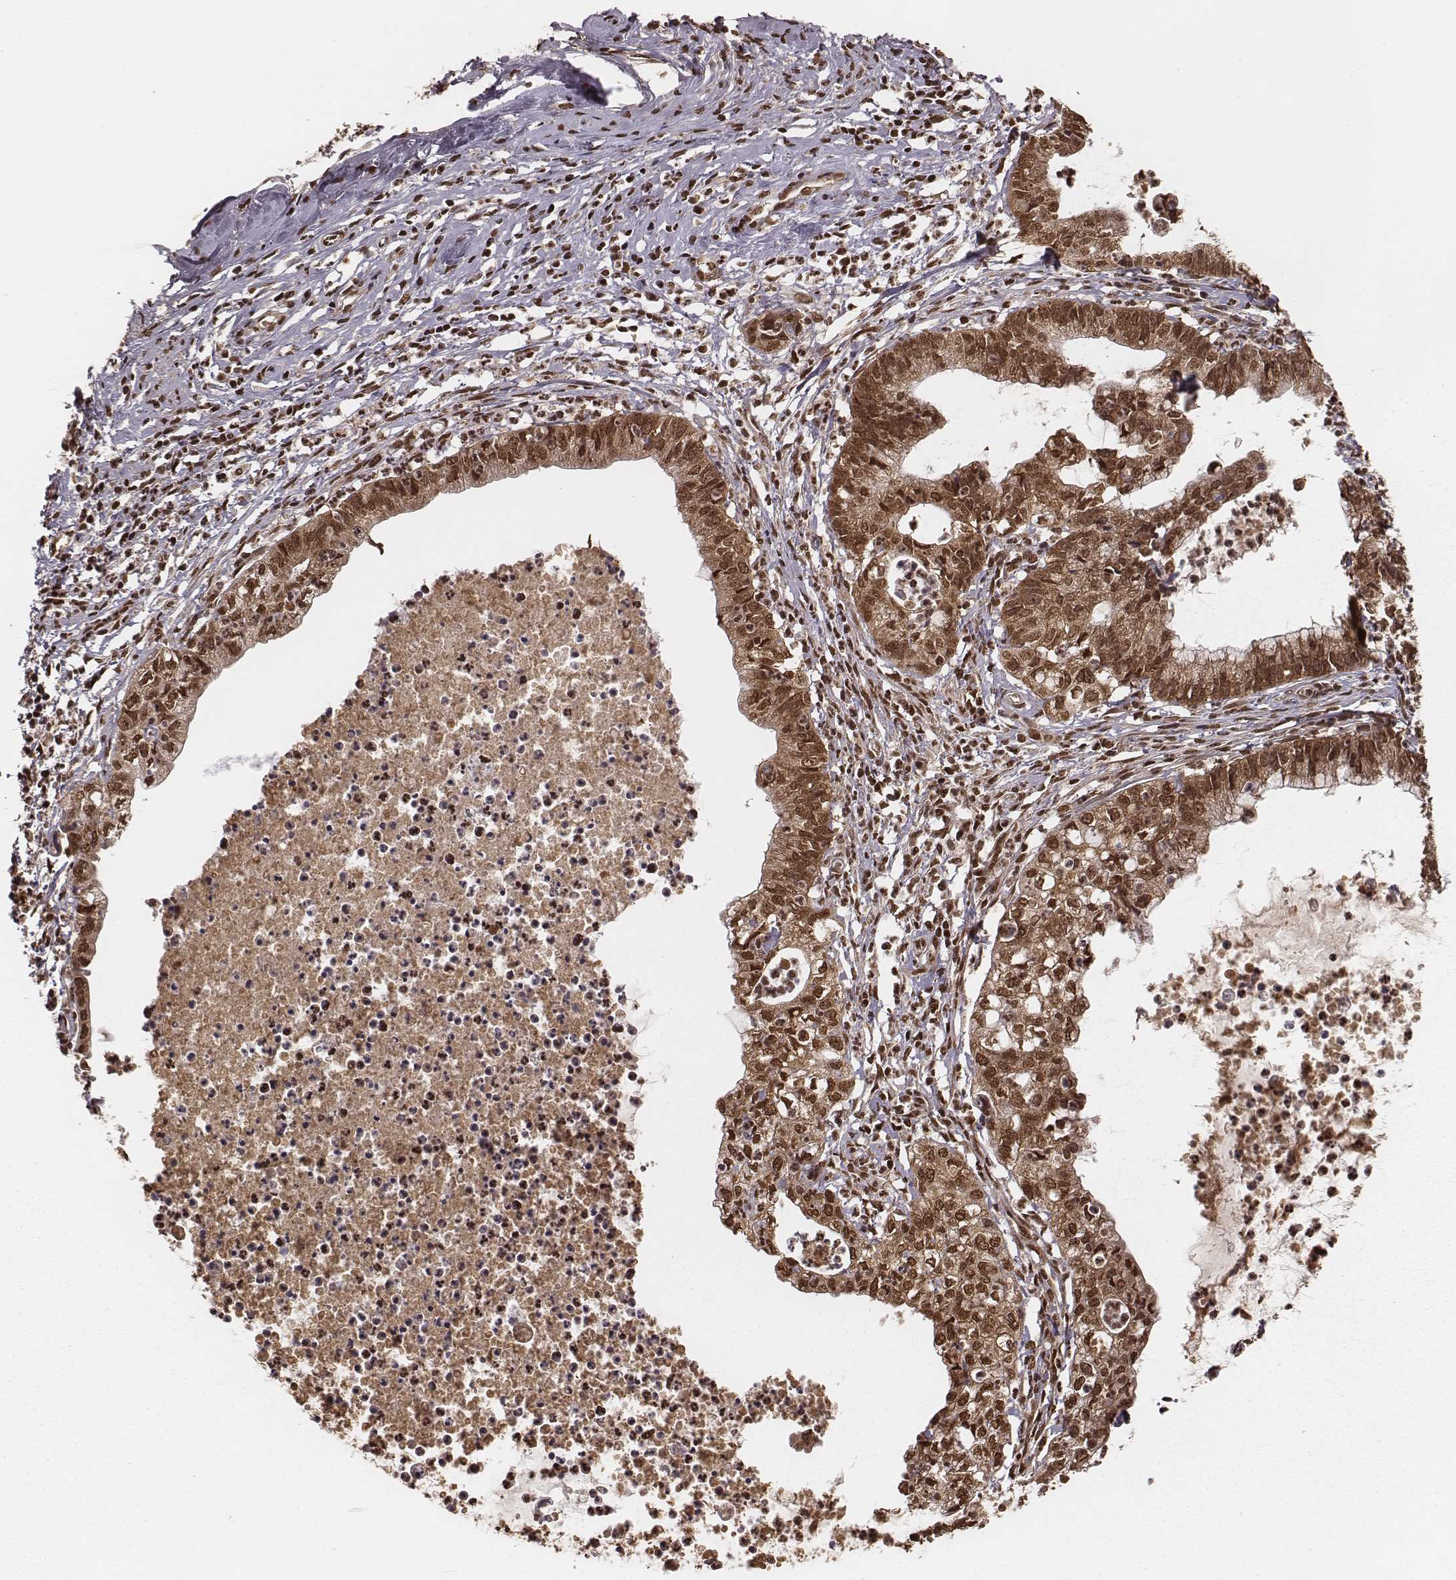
{"staining": {"intensity": "moderate", "quantity": ">75%", "location": "cytoplasmic/membranous,nuclear"}, "tissue": "cervical cancer", "cell_type": "Tumor cells", "image_type": "cancer", "snomed": [{"axis": "morphology", "description": "Normal tissue, NOS"}, {"axis": "morphology", "description": "Adenocarcinoma, NOS"}, {"axis": "topography", "description": "Cervix"}], "caption": "Tumor cells display medium levels of moderate cytoplasmic/membranous and nuclear positivity in approximately >75% of cells in human cervical adenocarcinoma.", "gene": "NFX1", "patient": {"sex": "female", "age": 38}}